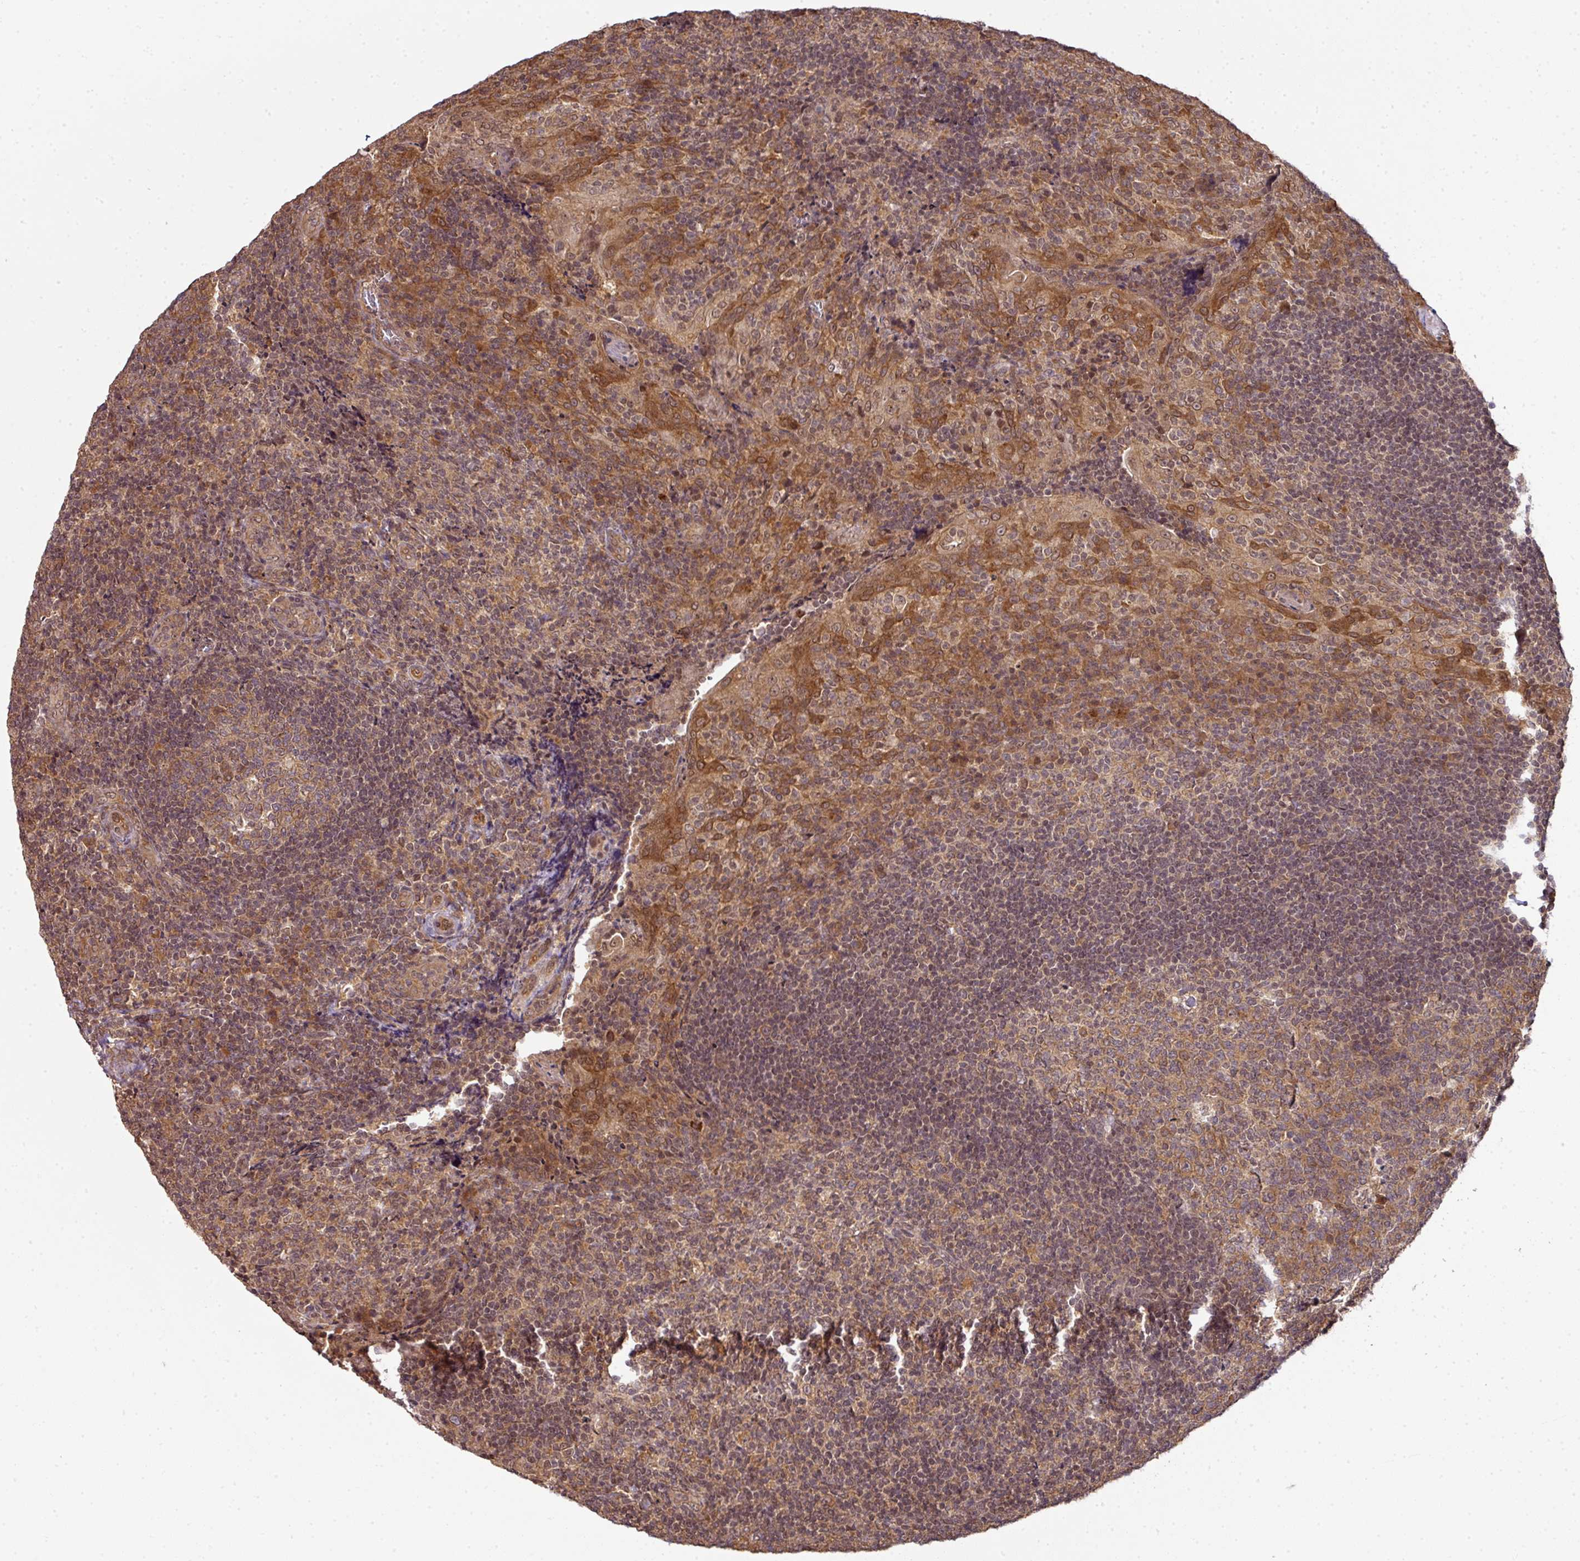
{"staining": {"intensity": "moderate", "quantity": ">75%", "location": "cytoplasmic/membranous"}, "tissue": "tonsil", "cell_type": "Germinal center cells", "image_type": "normal", "snomed": [{"axis": "morphology", "description": "Normal tissue, NOS"}, {"axis": "topography", "description": "Tonsil"}], "caption": "Immunohistochemistry (IHC) of normal tonsil reveals medium levels of moderate cytoplasmic/membranous positivity in about >75% of germinal center cells.", "gene": "ANKRD18A", "patient": {"sex": "male", "age": 17}}